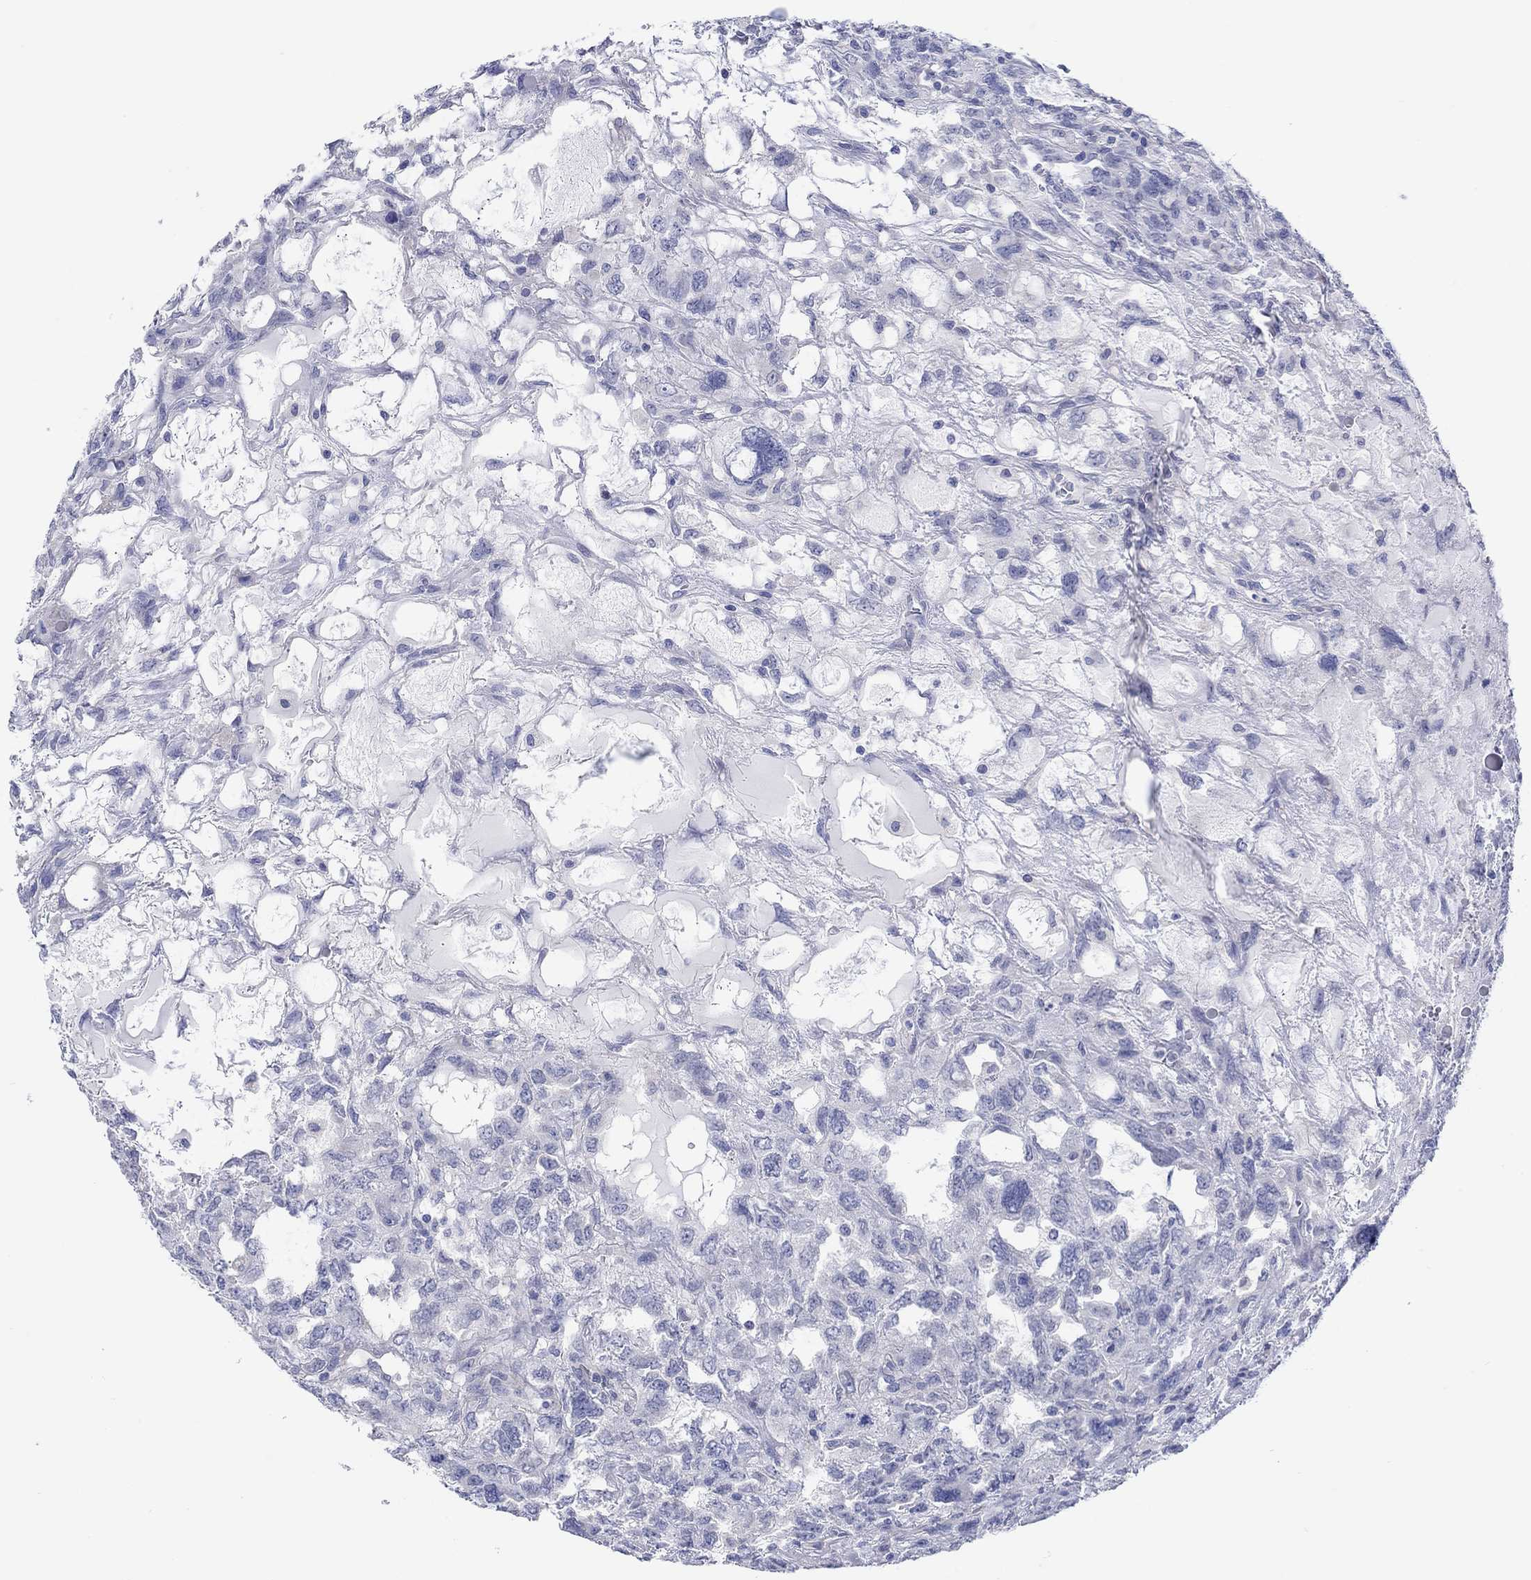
{"staining": {"intensity": "negative", "quantity": "none", "location": "none"}, "tissue": "testis cancer", "cell_type": "Tumor cells", "image_type": "cancer", "snomed": [{"axis": "morphology", "description": "Seminoma, NOS"}, {"axis": "topography", "description": "Testis"}], "caption": "High power microscopy micrograph of an immunohistochemistry photomicrograph of testis seminoma, revealing no significant staining in tumor cells.", "gene": "KRT222", "patient": {"sex": "male", "age": 52}}